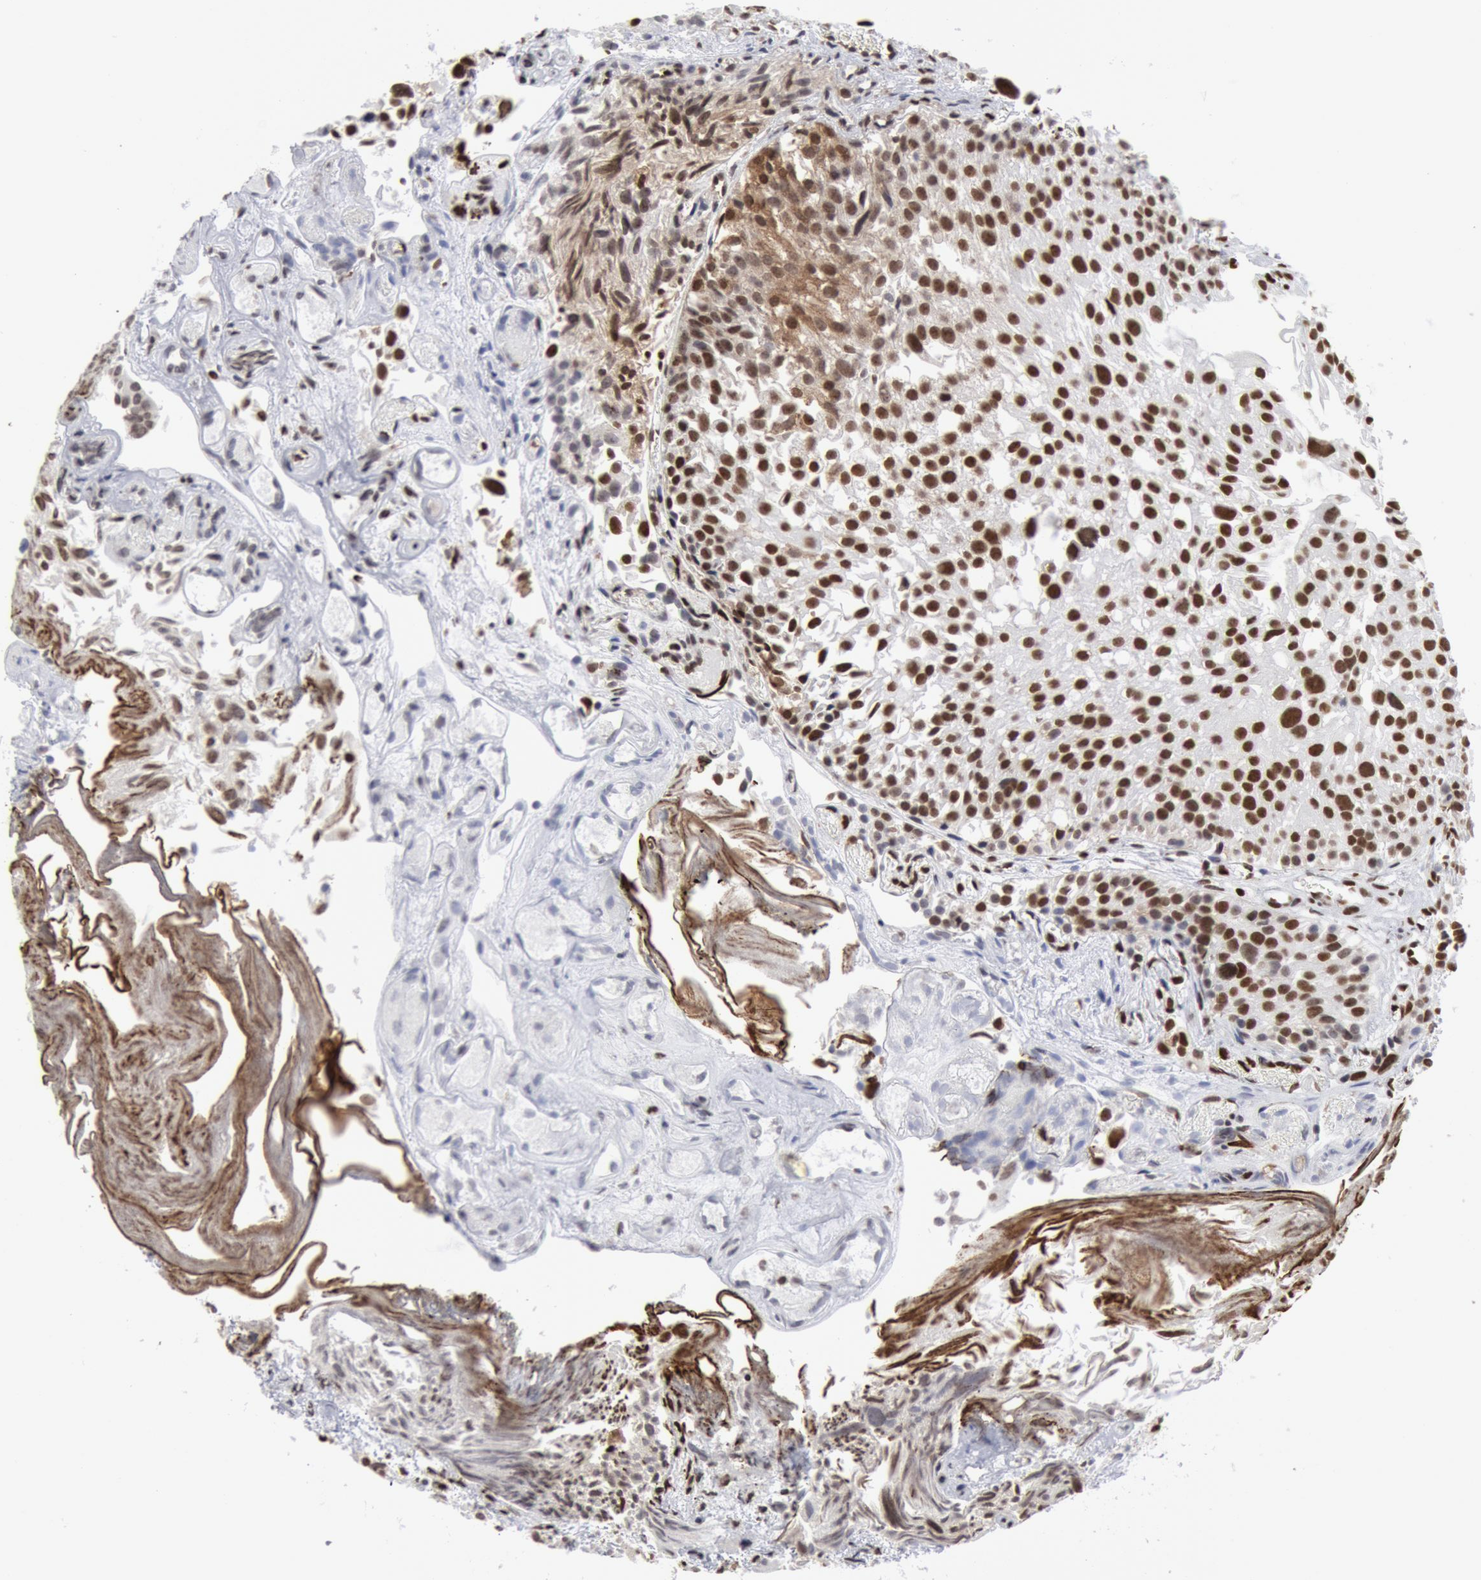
{"staining": {"intensity": "strong", "quantity": ">75%", "location": "nuclear"}, "tissue": "urothelial cancer", "cell_type": "Tumor cells", "image_type": "cancer", "snomed": [{"axis": "morphology", "description": "Urothelial carcinoma, High grade"}, {"axis": "topography", "description": "Urinary bladder"}], "caption": "Urothelial cancer stained with a protein marker demonstrates strong staining in tumor cells.", "gene": "SUB1", "patient": {"sex": "female", "age": 78}}